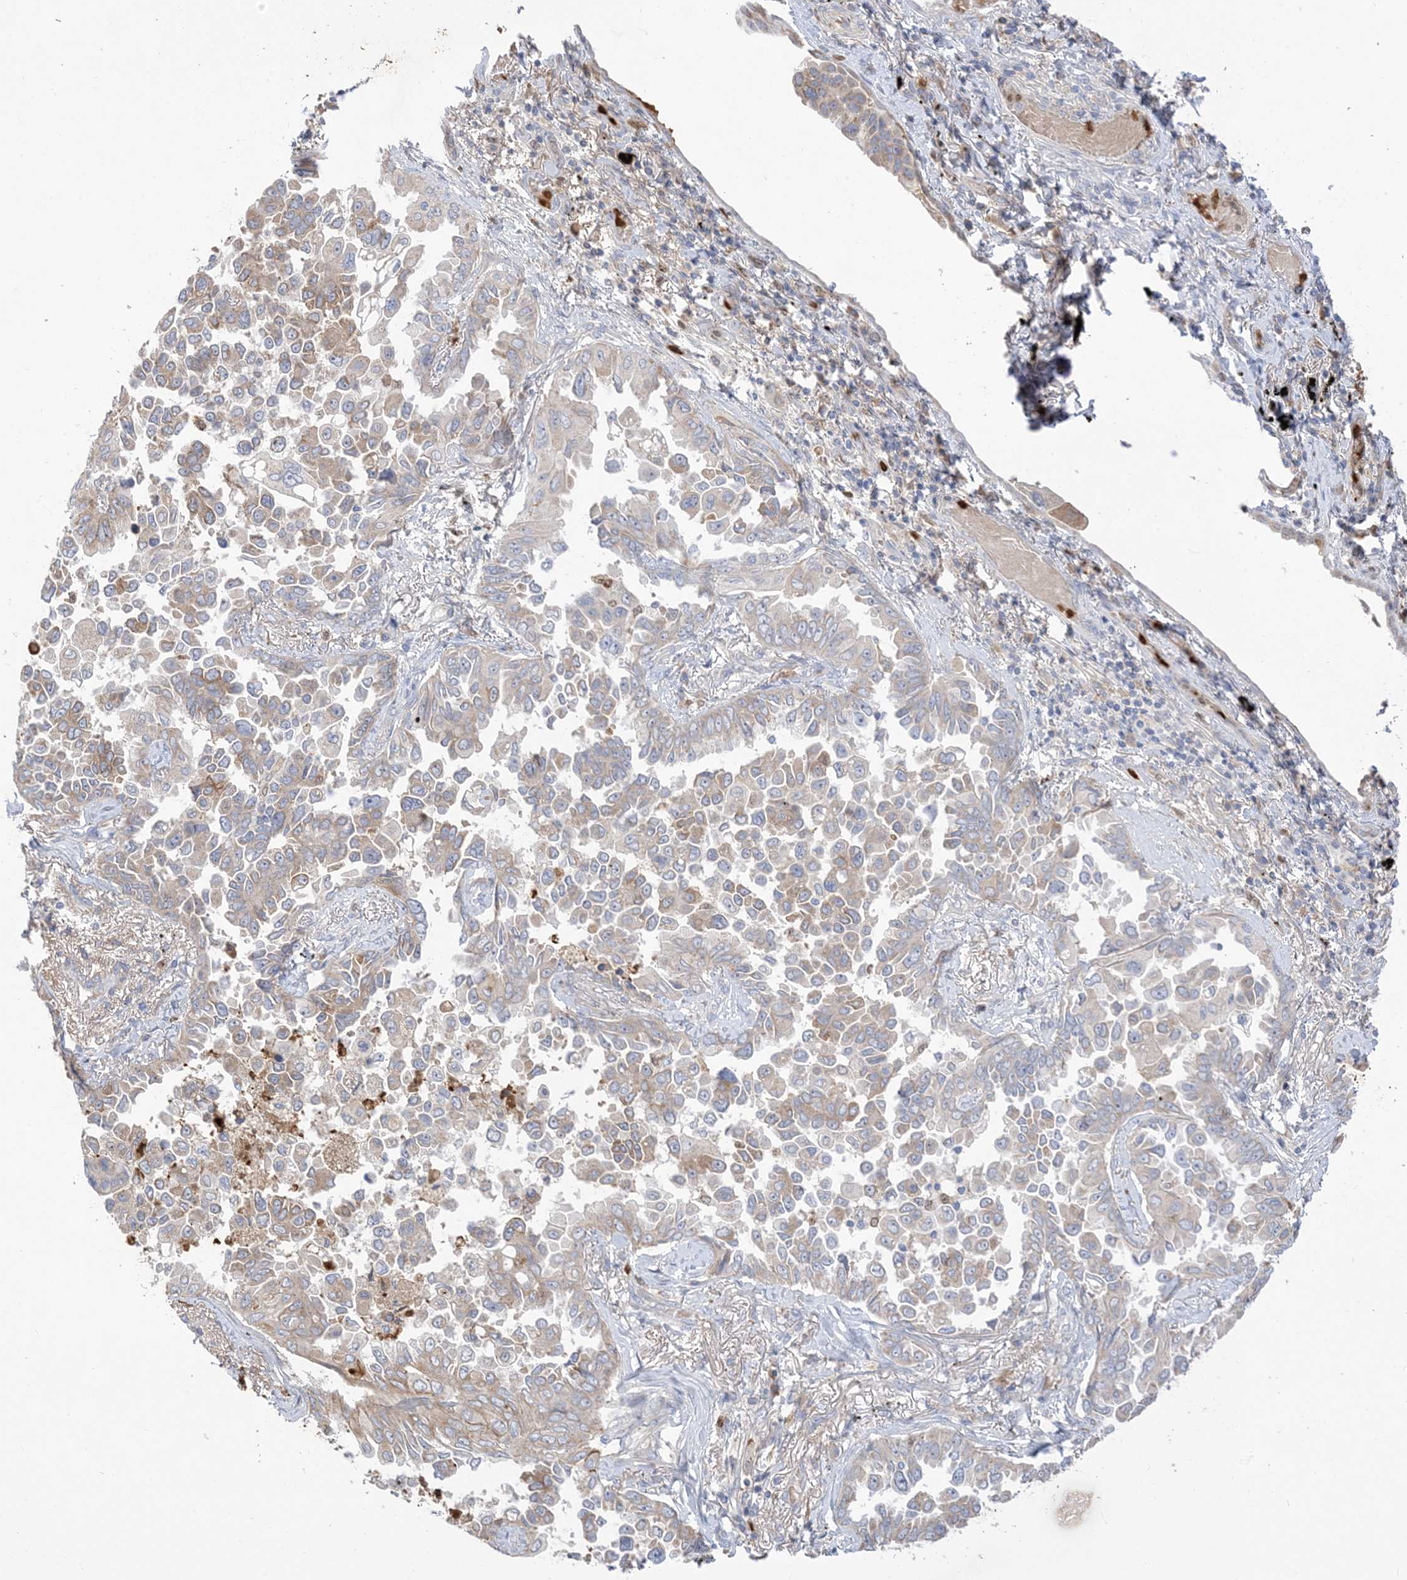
{"staining": {"intensity": "weak", "quantity": "25%-75%", "location": "cytoplasmic/membranous"}, "tissue": "lung cancer", "cell_type": "Tumor cells", "image_type": "cancer", "snomed": [{"axis": "morphology", "description": "Adenocarcinoma, NOS"}, {"axis": "topography", "description": "Lung"}], "caption": "Lung cancer (adenocarcinoma) stained for a protein (brown) shows weak cytoplasmic/membranous positive expression in approximately 25%-75% of tumor cells.", "gene": "DPP9", "patient": {"sex": "female", "age": 67}}